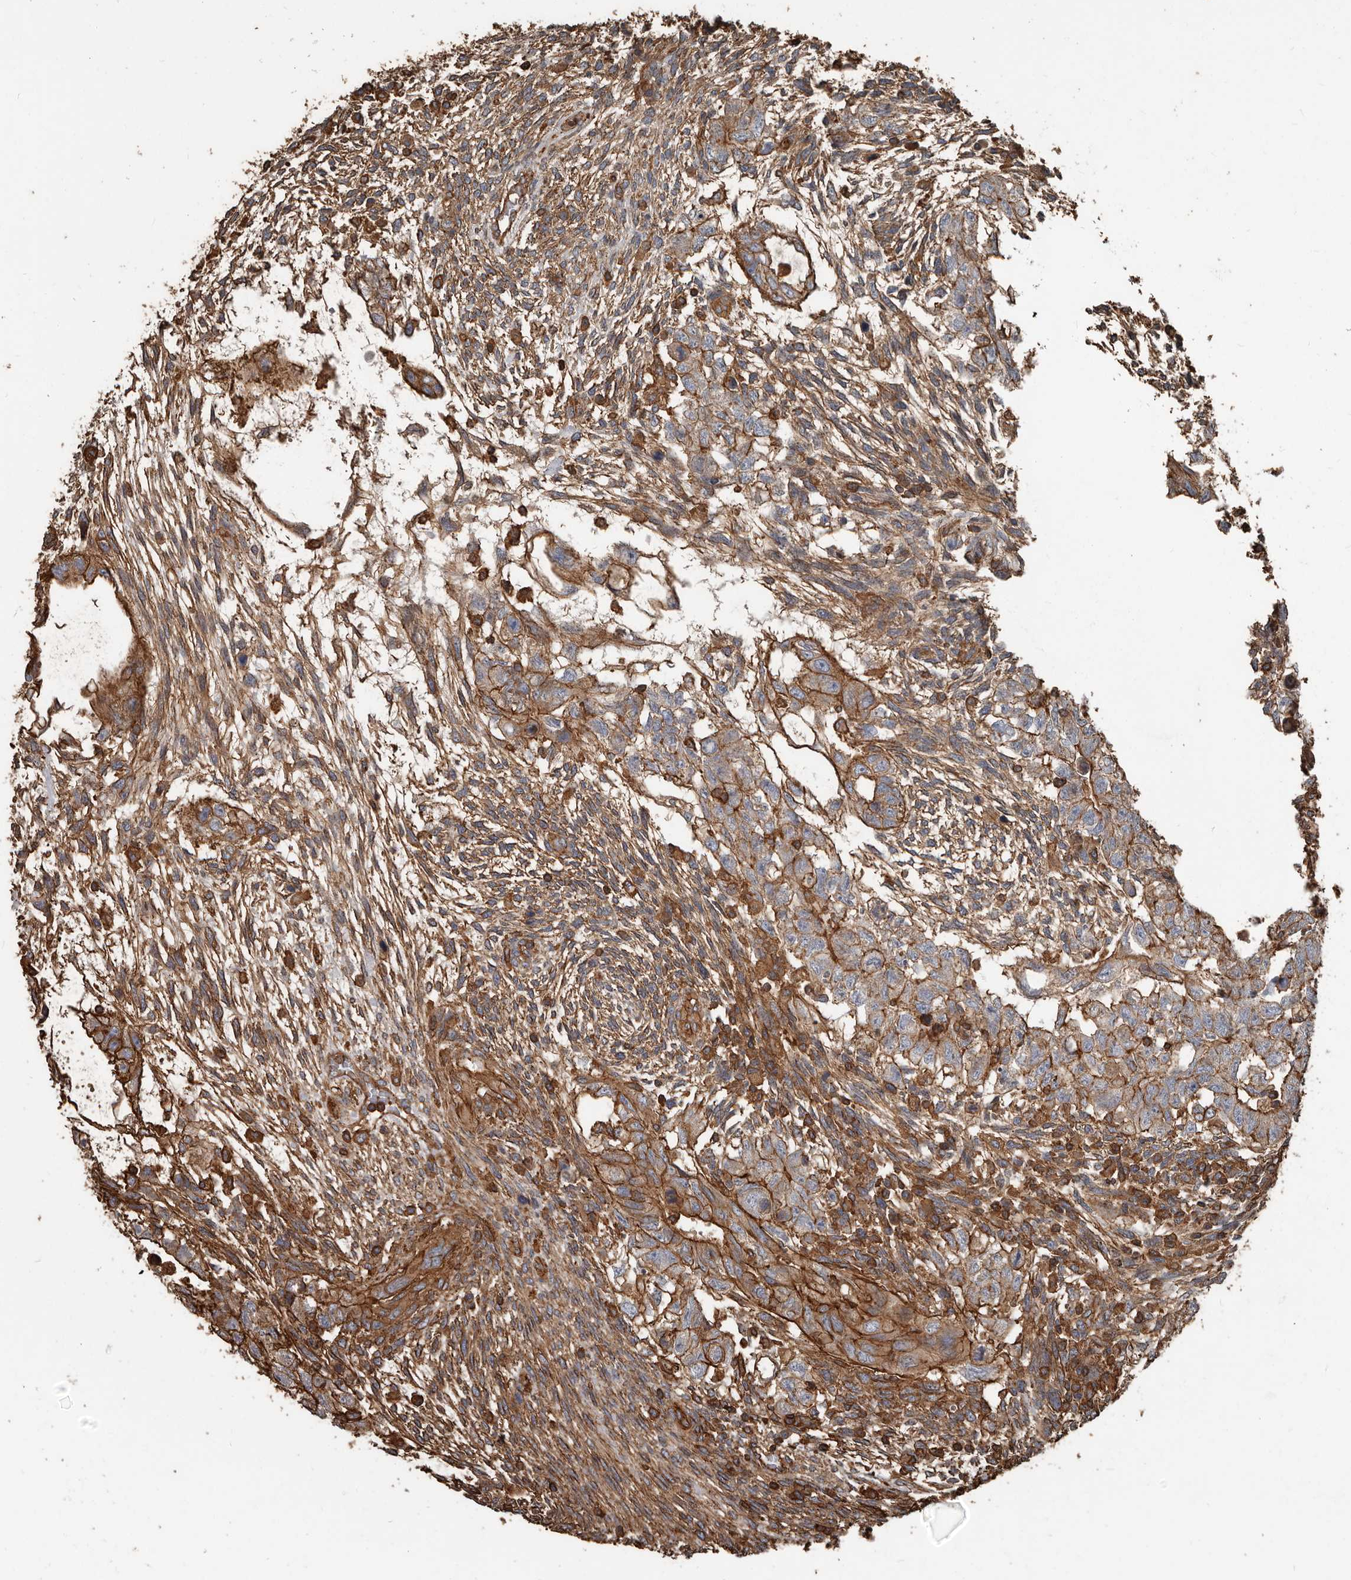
{"staining": {"intensity": "strong", "quantity": "25%-75%", "location": "cytoplasmic/membranous"}, "tissue": "testis cancer", "cell_type": "Tumor cells", "image_type": "cancer", "snomed": [{"axis": "morphology", "description": "Normal tissue, NOS"}, {"axis": "morphology", "description": "Carcinoma, Embryonal, NOS"}, {"axis": "topography", "description": "Testis"}], "caption": "A high-resolution histopathology image shows immunohistochemistry (IHC) staining of testis cancer (embryonal carcinoma), which displays strong cytoplasmic/membranous staining in approximately 25%-75% of tumor cells.", "gene": "DENND6B", "patient": {"sex": "male", "age": 36}}